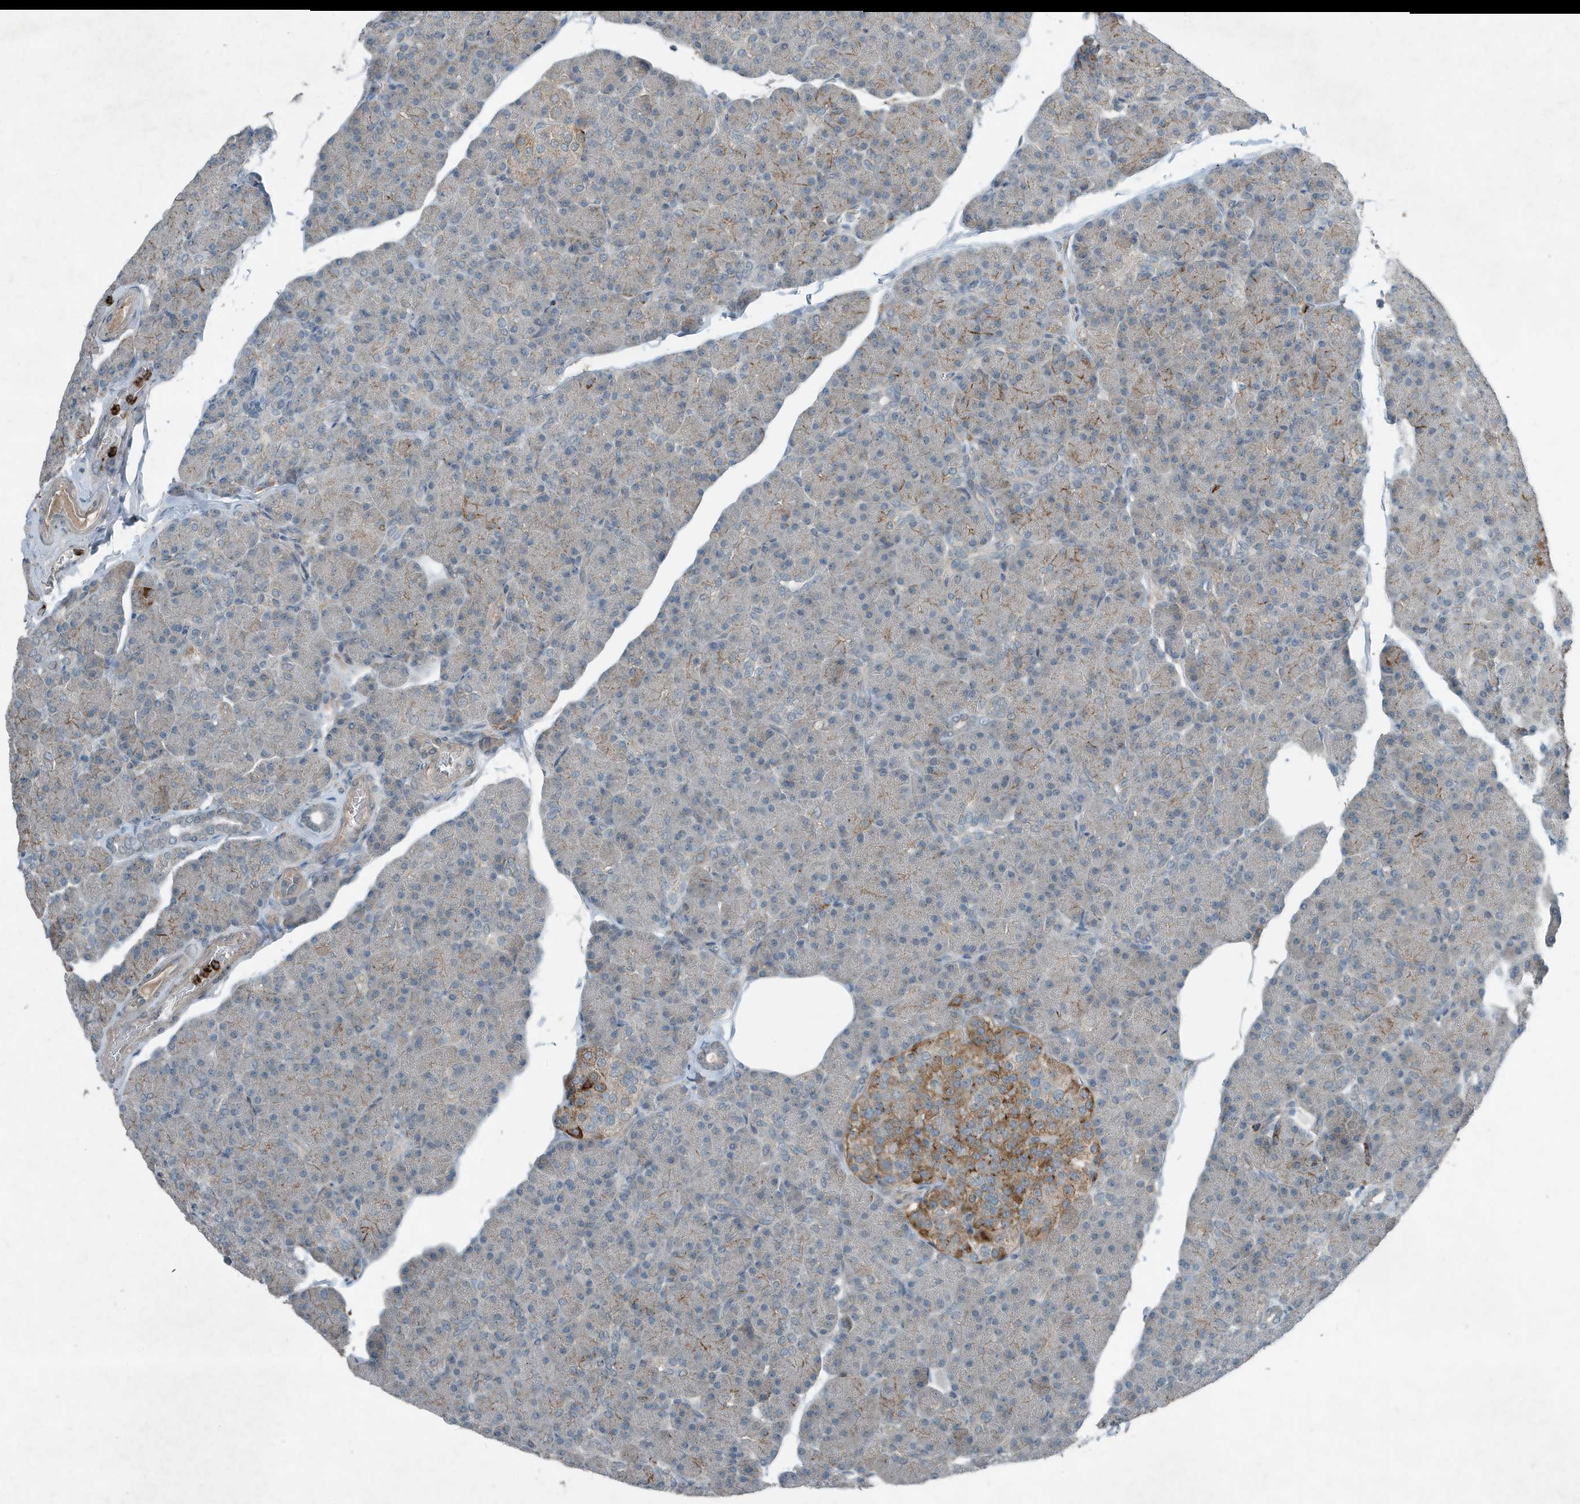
{"staining": {"intensity": "strong", "quantity": "25%-75%", "location": "cytoplasmic/membranous"}, "tissue": "pancreas", "cell_type": "Exocrine glandular cells", "image_type": "normal", "snomed": [{"axis": "morphology", "description": "Normal tissue, NOS"}, {"axis": "topography", "description": "Pancreas"}], "caption": "DAB (3,3'-diaminobenzidine) immunohistochemical staining of normal pancreas exhibits strong cytoplasmic/membranous protein staining in about 25%-75% of exocrine glandular cells.", "gene": "DAPP1", "patient": {"sex": "female", "age": 43}}